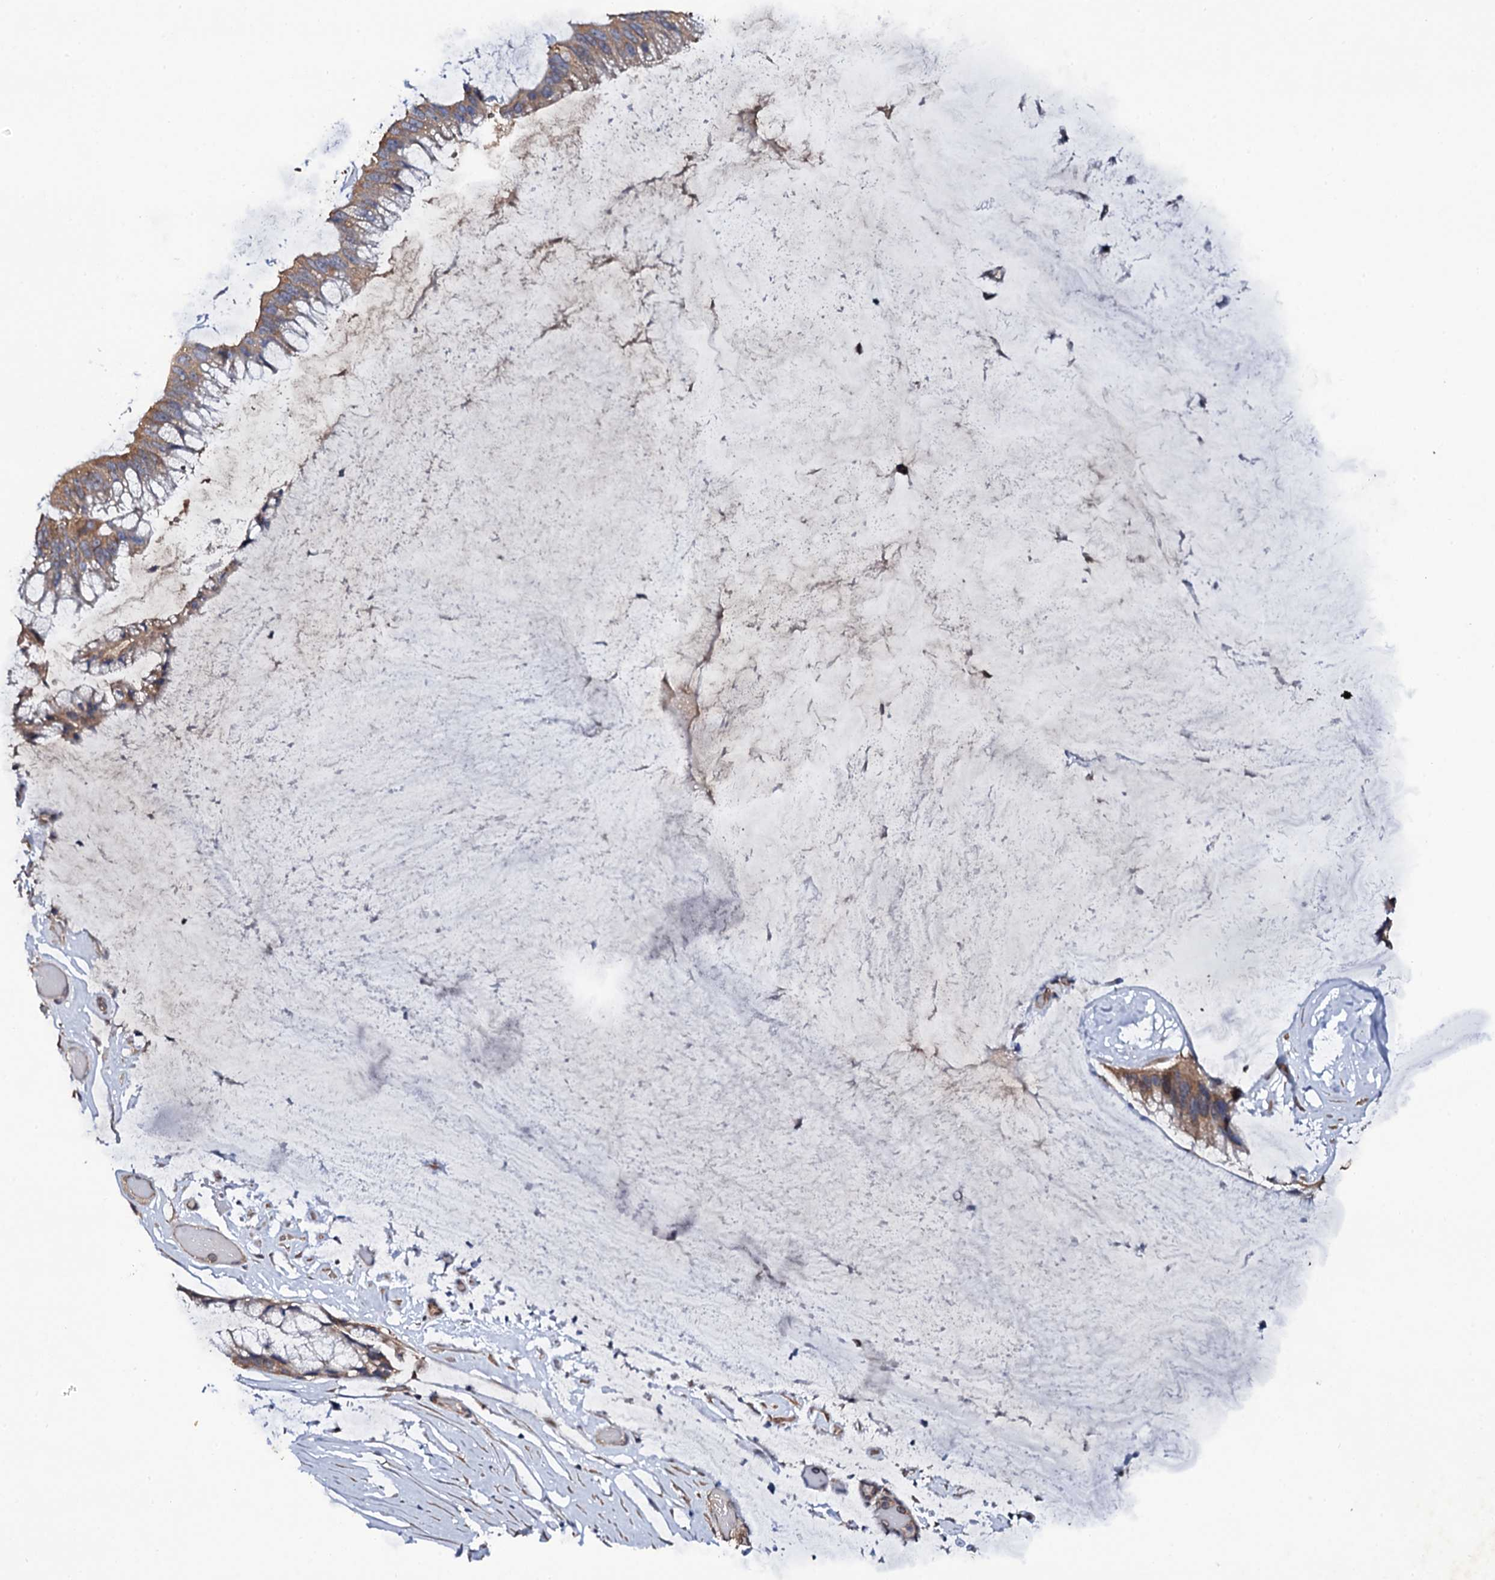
{"staining": {"intensity": "moderate", "quantity": "25%-75%", "location": "cytoplasmic/membranous"}, "tissue": "ovarian cancer", "cell_type": "Tumor cells", "image_type": "cancer", "snomed": [{"axis": "morphology", "description": "Cystadenocarcinoma, mucinous, NOS"}, {"axis": "topography", "description": "Ovary"}], "caption": "Ovarian mucinous cystadenocarcinoma stained with DAB IHC shows medium levels of moderate cytoplasmic/membranous expression in approximately 25%-75% of tumor cells.", "gene": "TTC23", "patient": {"sex": "female", "age": 39}}